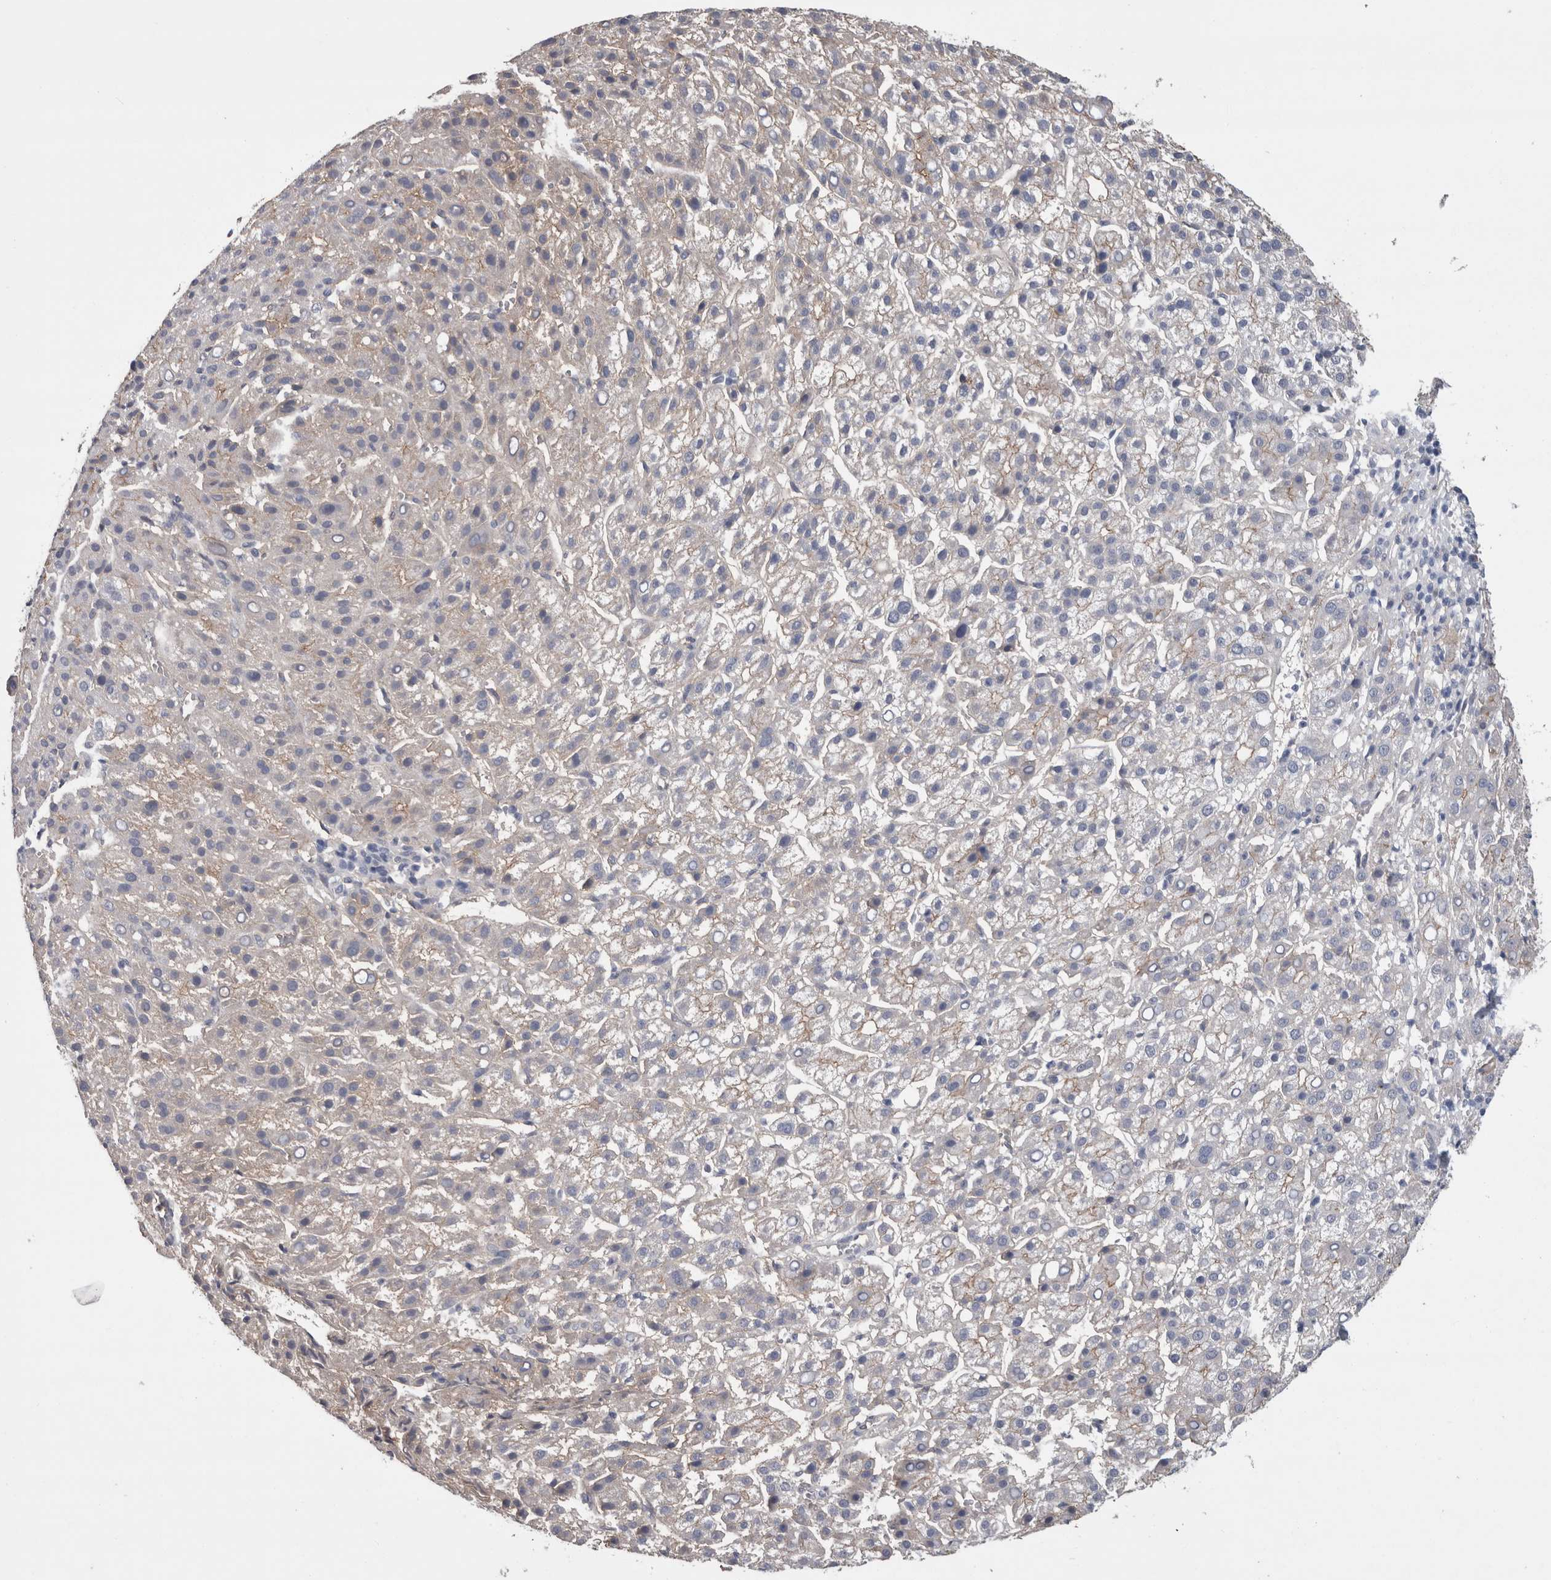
{"staining": {"intensity": "moderate", "quantity": "<25%", "location": "cytoplasmic/membranous"}, "tissue": "liver cancer", "cell_type": "Tumor cells", "image_type": "cancer", "snomed": [{"axis": "morphology", "description": "Carcinoma, Hepatocellular, NOS"}, {"axis": "topography", "description": "Liver"}], "caption": "The micrograph demonstrates staining of liver cancer, revealing moderate cytoplasmic/membranous protein expression (brown color) within tumor cells. (Brightfield microscopy of DAB IHC at high magnification).", "gene": "NECTIN2", "patient": {"sex": "female", "age": 58}}